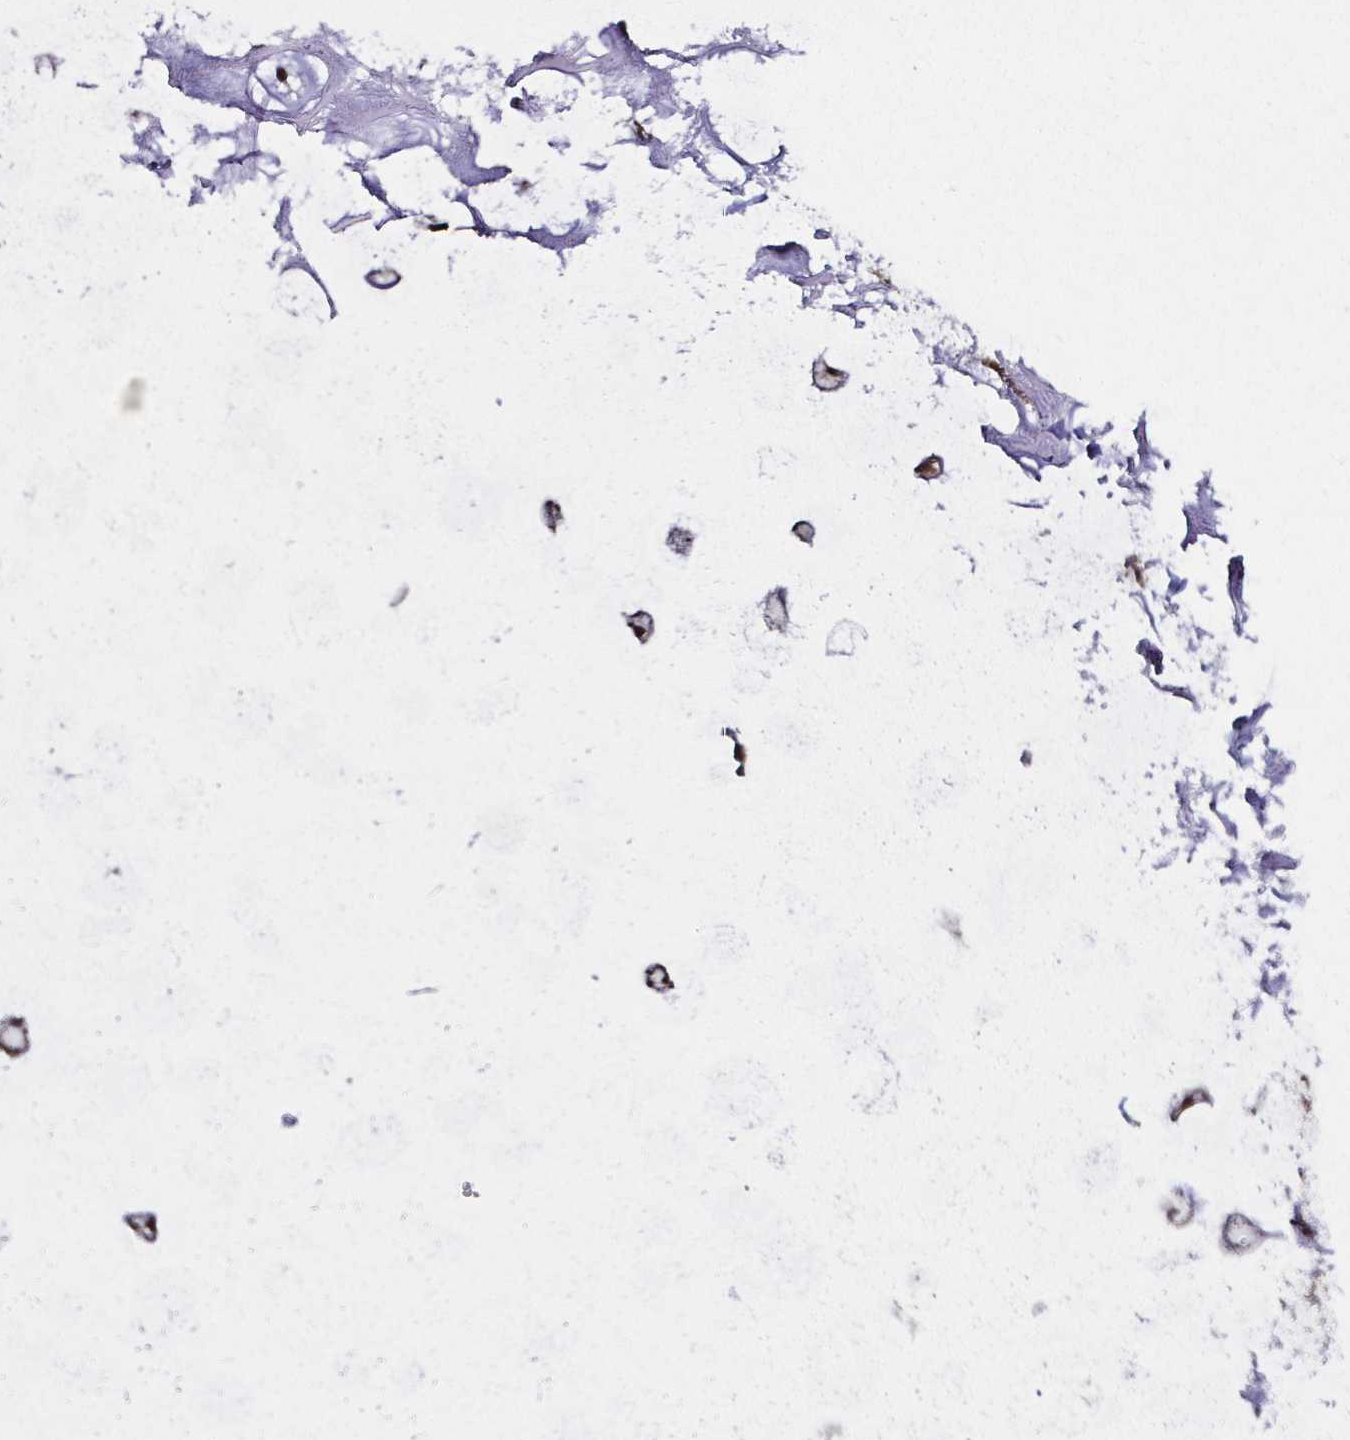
{"staining": {"intensity": "weak", "quantity": "<25%", "location": "cytoplasmic/membranous"}, "tissue": "adipose tissue", "cell_type": "Adipocytes", "image_type": "normal", "snomed": [{"axis": "morphology", "description": "Normal tissue, NOS"}, {"axis": "topography", "description": "Lymph node"}, {"axis": "topography", "description": "Cartilage tissue"}, {"axis": "topography", "description": "Nasopharynx"}], "caption": "The micrograph shows no staining of adipocytes in normal adipose tissue. (Brightfield microscopy of DAB (3,3'-diaminobenzidine) immunohistochemistry (IHC) at high magnification).", "gene": "MLST8", "patient": {"sex": "male", "age": 63}}